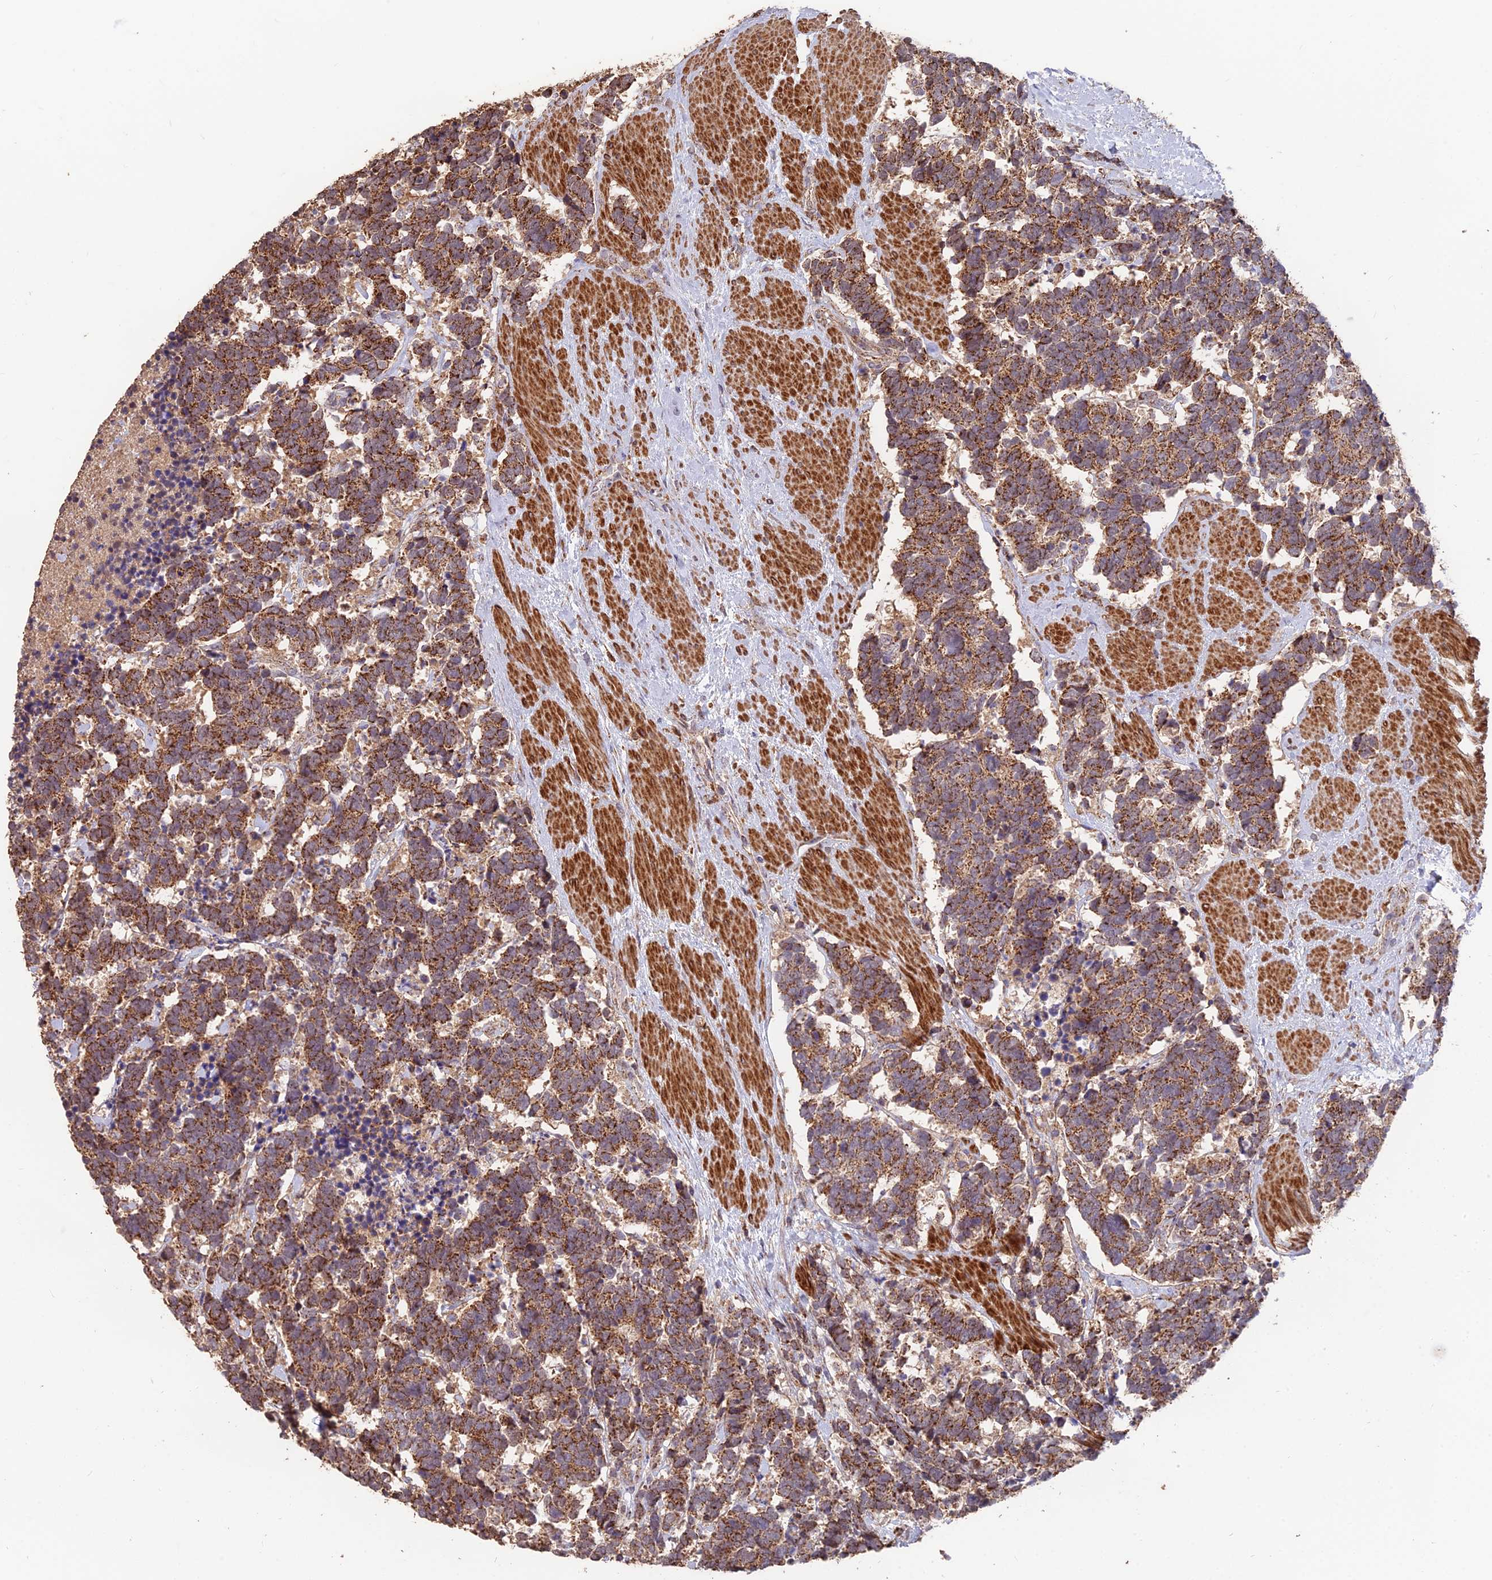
{"staining": {"intensity": "strong", "quantity": ">75%", "location": "cytoplasmic/membranous"}, "tissue": "carcinoid", "cell_type": "Tumor cells", "image_type": "cancer", "snomed": [{"axis": "morphology", "description": "Carcinoma, NOS"}, {"axis": "morphology", "description": "Carcinoid, malignant, NOS"}, {"axis": "topography", "description": "Prostate"}], "caption": "Tumor cells display strong cytoplasmic/membranous expression in about >75% of cells in malignant carcinoid.", "gene": "IFT22", "patient": {"sex": "male", "age": 57}}